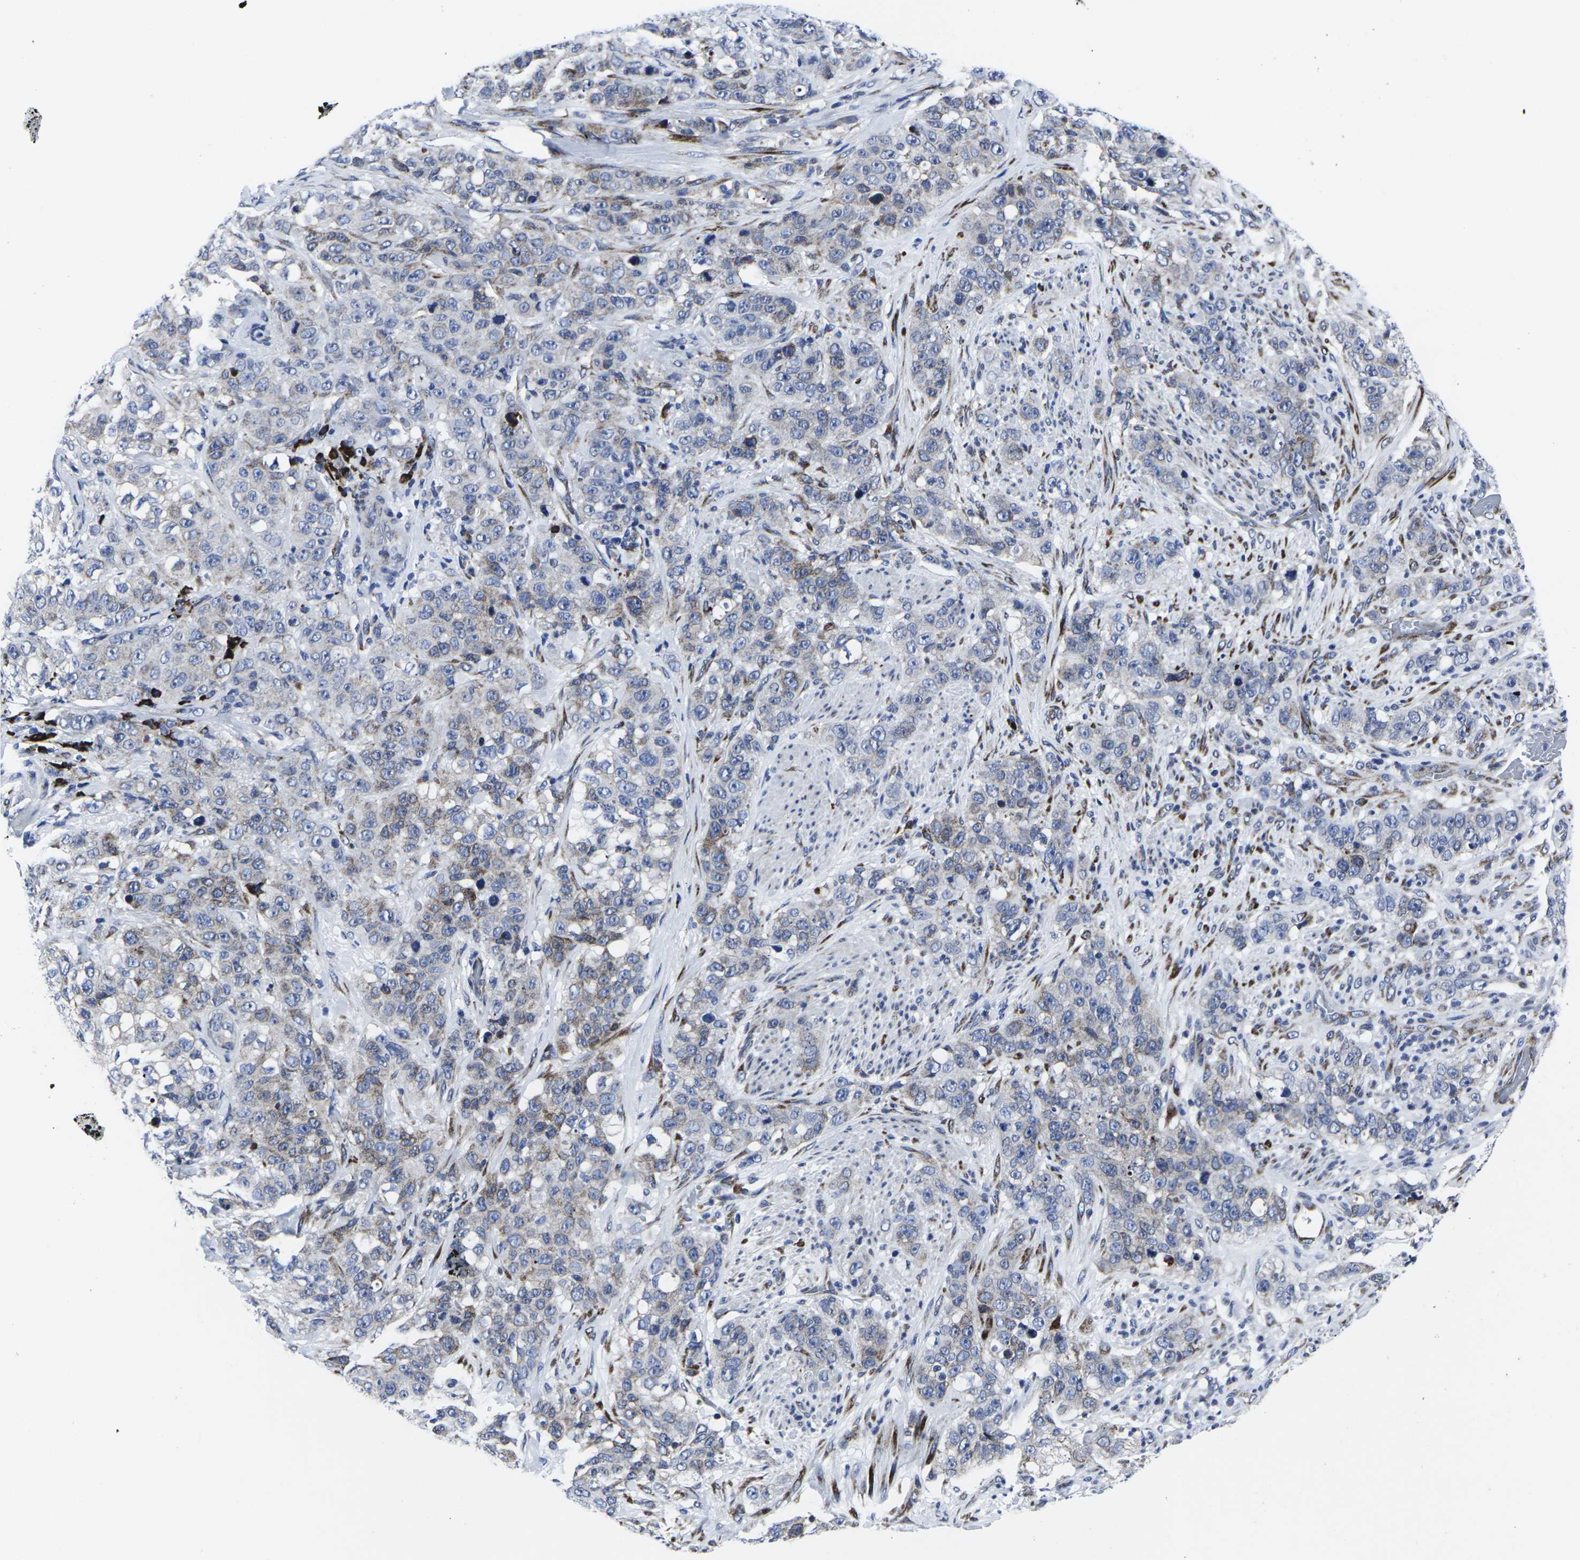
{"staining": {"intensity": "weak", "quantity": "25%-75%", "location": "cytoplasmic/membranous"}, "tissue": "stomach cancer", "cell_type": "Tumor cells", "image_type": "cancer", "snomed": [{"axis": "morphology", "description": "Adenocarcinoma, NOS"}, {"axis": "topography", "description": "Stomach"}], "caption": "This is a photomicrograph of immunohistochemistry staining of adenocarcinoma (stomach), which shows weak staining in the cytoplasmic/membranous of tumor cells.", "gene": "RPN1", "patient": {"sex": "male", "age": 48}}